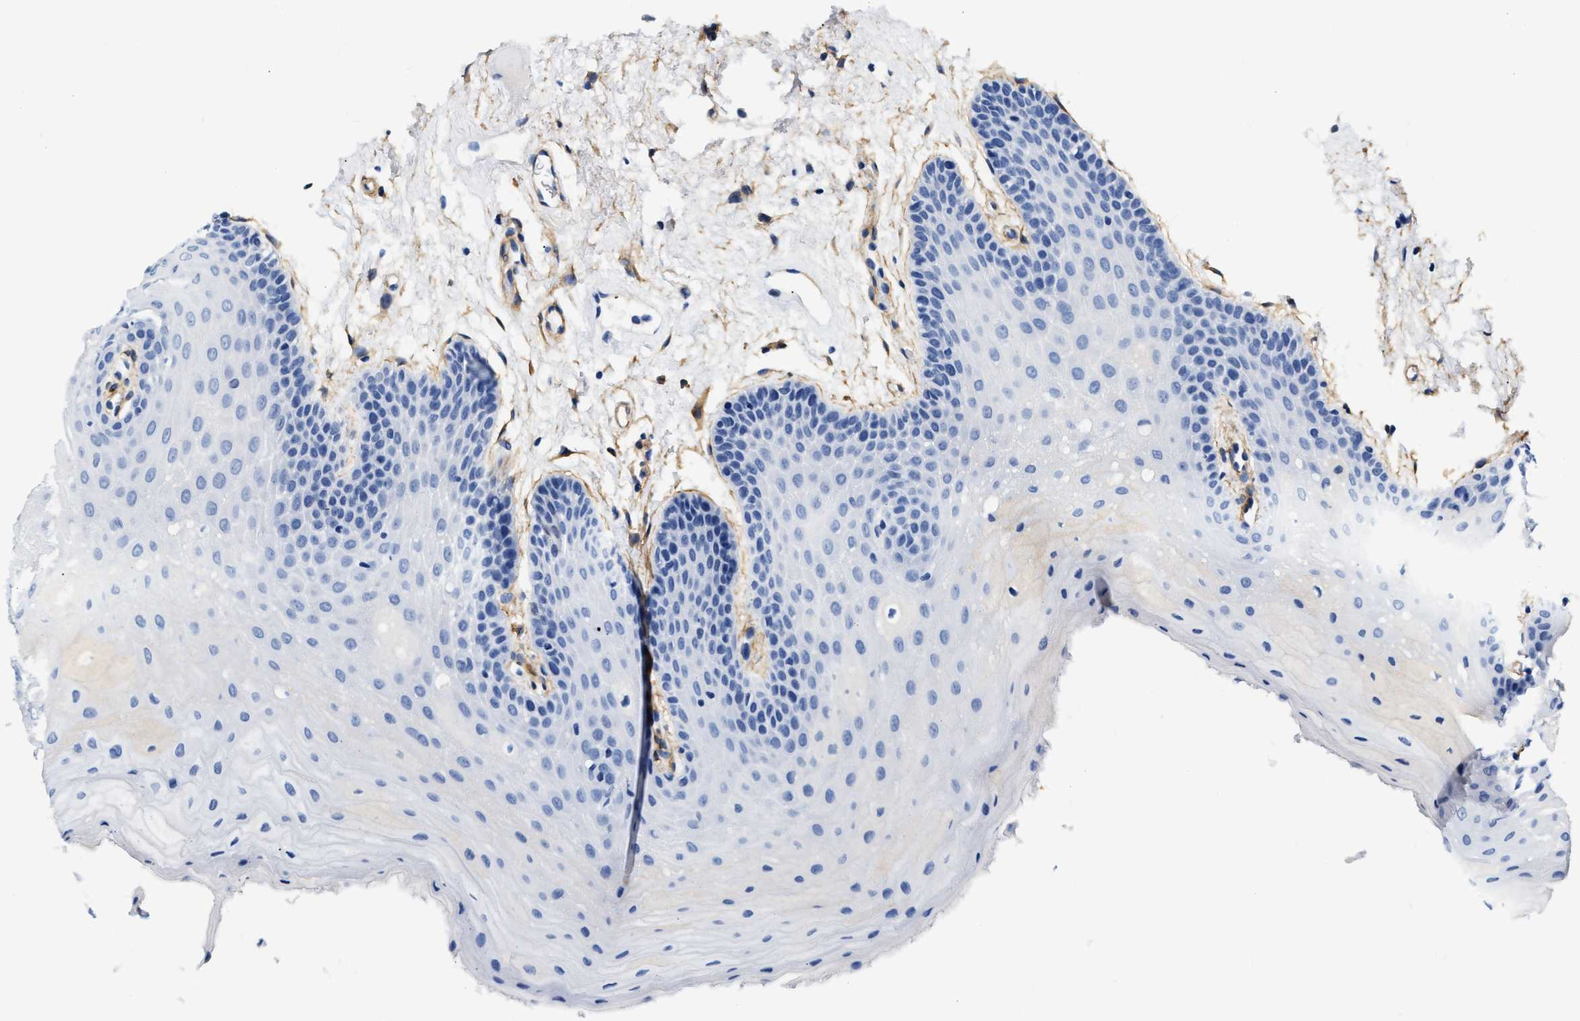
{"staining": {"intensity": "negative", "quantity": "none", "location": "none"}, "tissue": "oral mucosa", "cell_type": "Squamous epithelial cells", "image_type": "normal", "snomed": [{"axis": "morphology", "description": "Normal tissue, NOS"}, {"axis": "morphology", "description": "Squamous cell carcinoma, NOS"}, {"axis": "topography", "description": "Oral tissue"}, {"axis": "topography", "description": "Head-Neck"}], "caption": "The histopathology image exhibits no staining of squamous epithelial cells in normal oral mucosa.", "gene": "PDGFRB", "patient": {"sex": "male", "age": 71}}